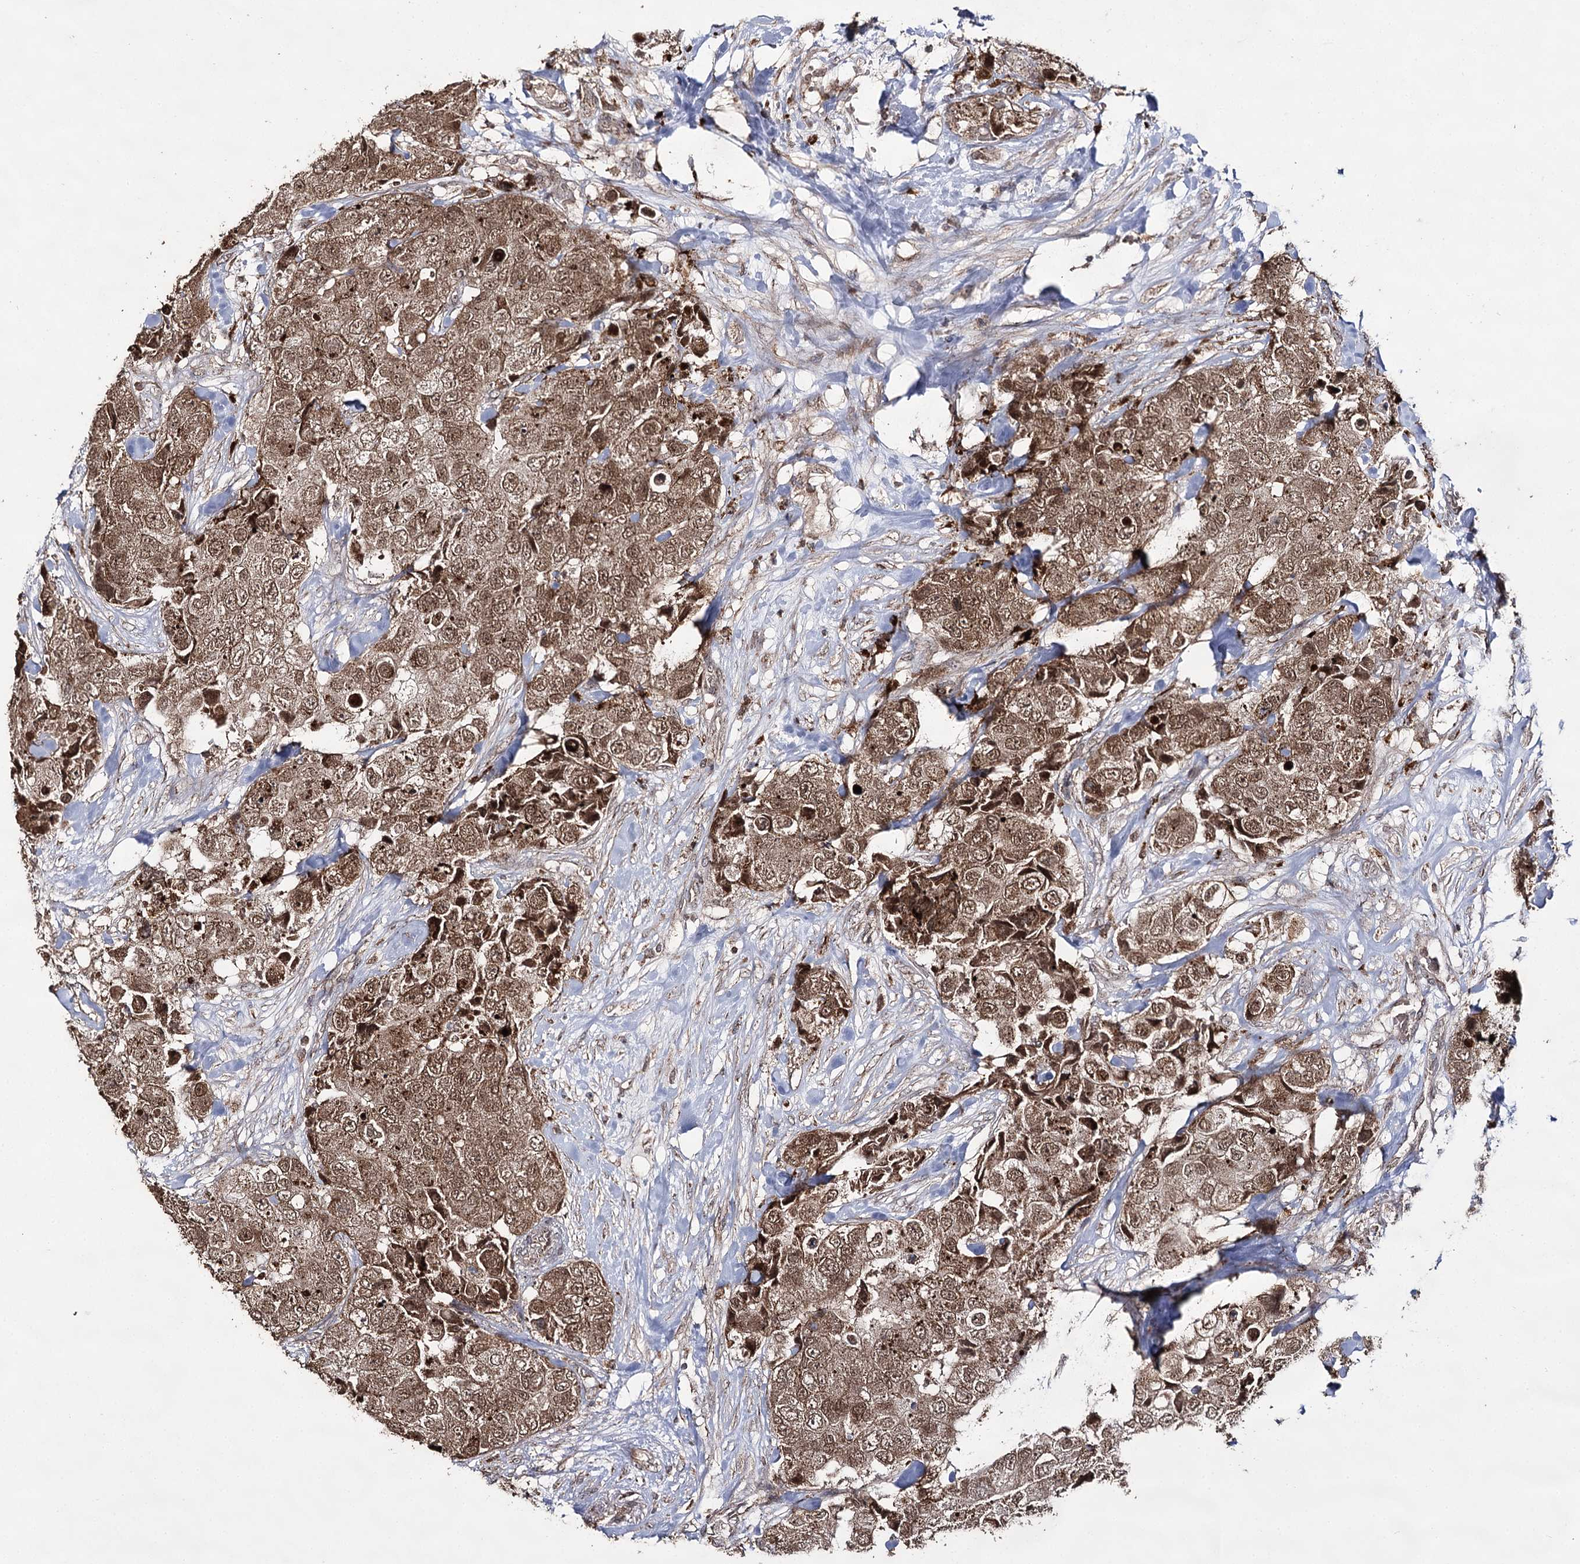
{"staining": {"intensity": "moderate", "quantity": ">75%", "location": "cytoplasmic/membranous,nuclear"}, "tissue": "breast cancer", "cell_type": "Tumor cells", "image_type": "cancer", "snomed": [{"axis": "morphology", "description": "Duct carcinoma"}, {"axis": "topography", "description": "Breast"}], "caption": "There is medium levels of moderate cytoplasmic/membranous and nuclear positivity in tumor cells of breast infiltrating ductal carcinoma, as demonstrated by immunohistochemical staining (brown color).", "gene": "ACTR6", "patient": {"sex": "female", "age": 62}}